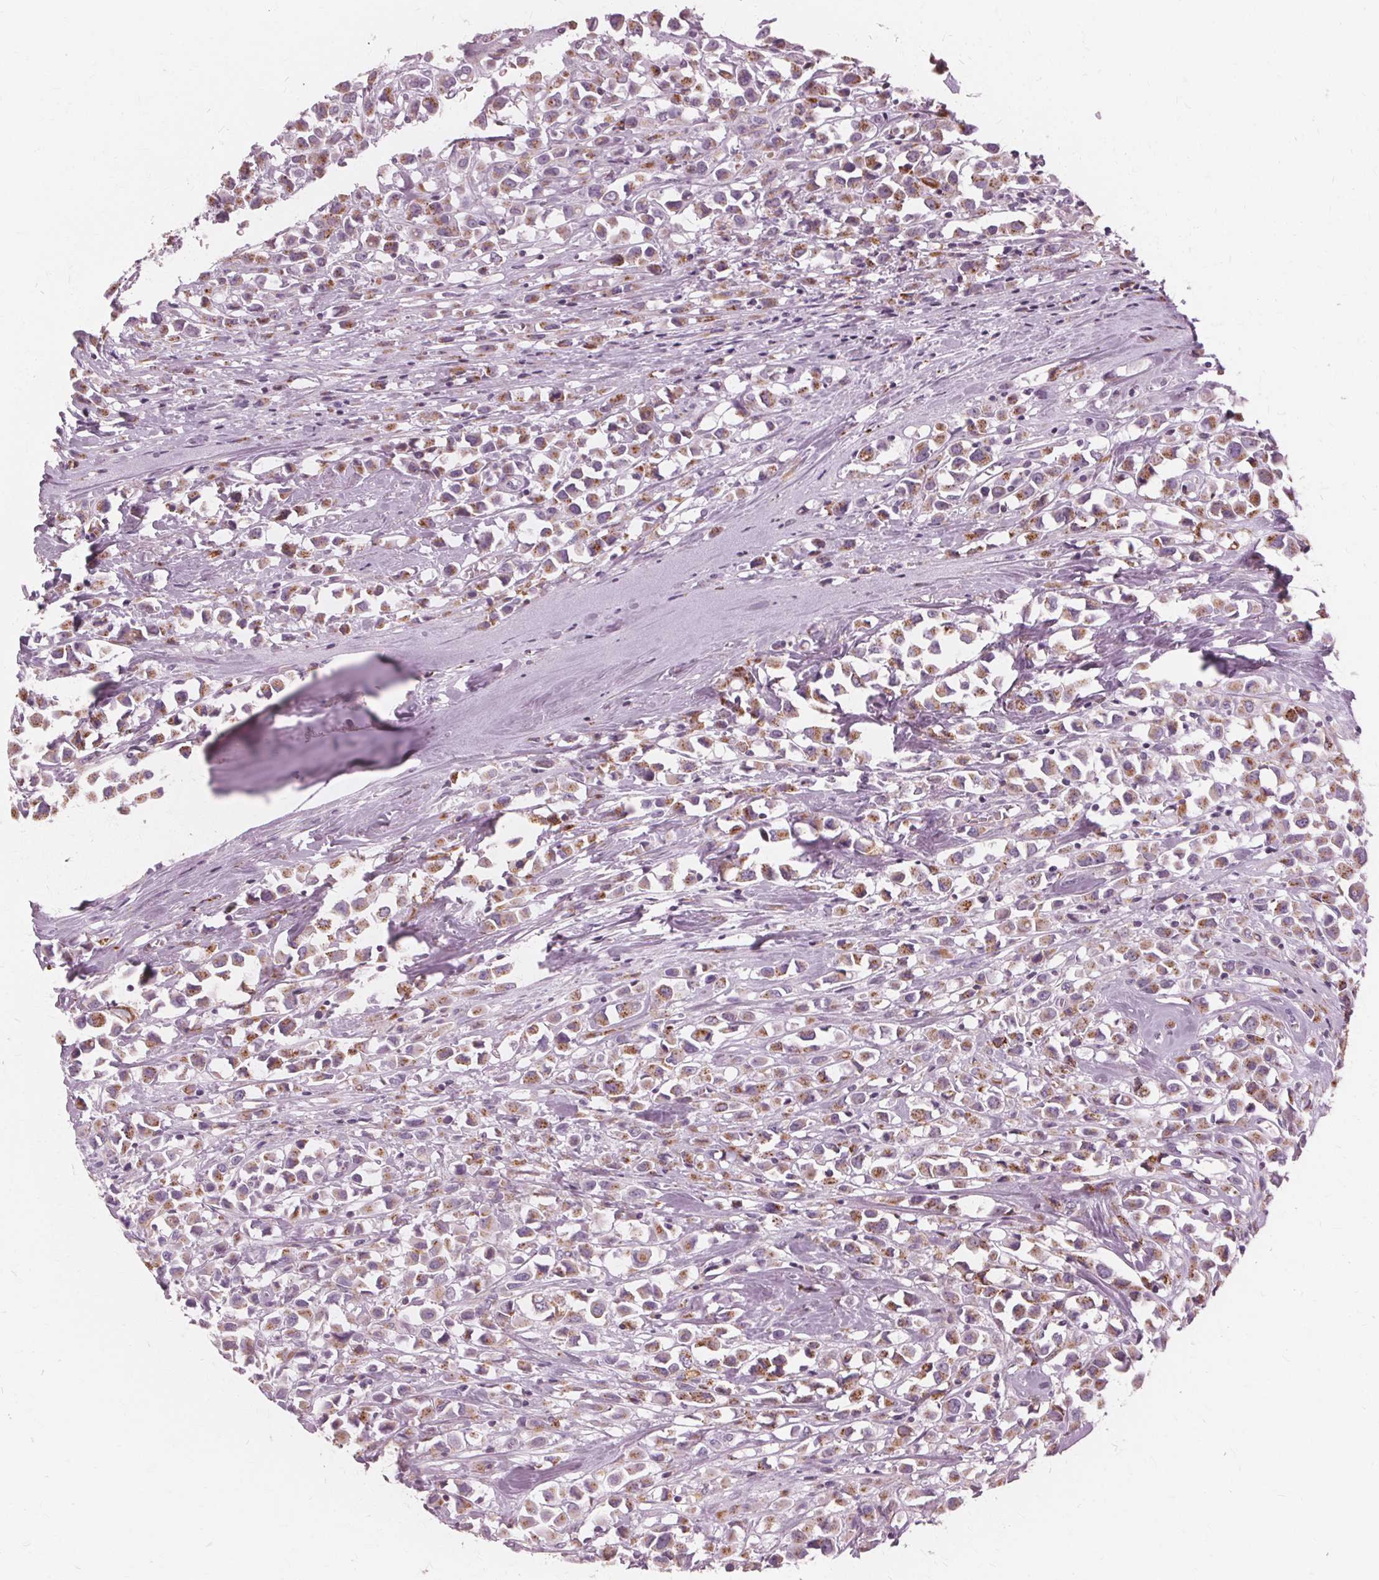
{"staining": {"intensity": "moderate", "quantity": ">75%", "location": "cytoplasmic/membranous"}, "tissue": "breast cancer", "cell_type": "Tumor cells", "image_type": "cancer", "snomed": [{"axis": "morphology", "description": "Duct carcinoma"}, {"axis": "topography", "description": "Breast"}], "caption": "Protein expression analysis of human breast cancer reveals moderate cytoplasmic/membranous expression in approximately >75% of tumor cells.", "gene": "DNASE2", "patient": {"sex": "female", "age": 61}}